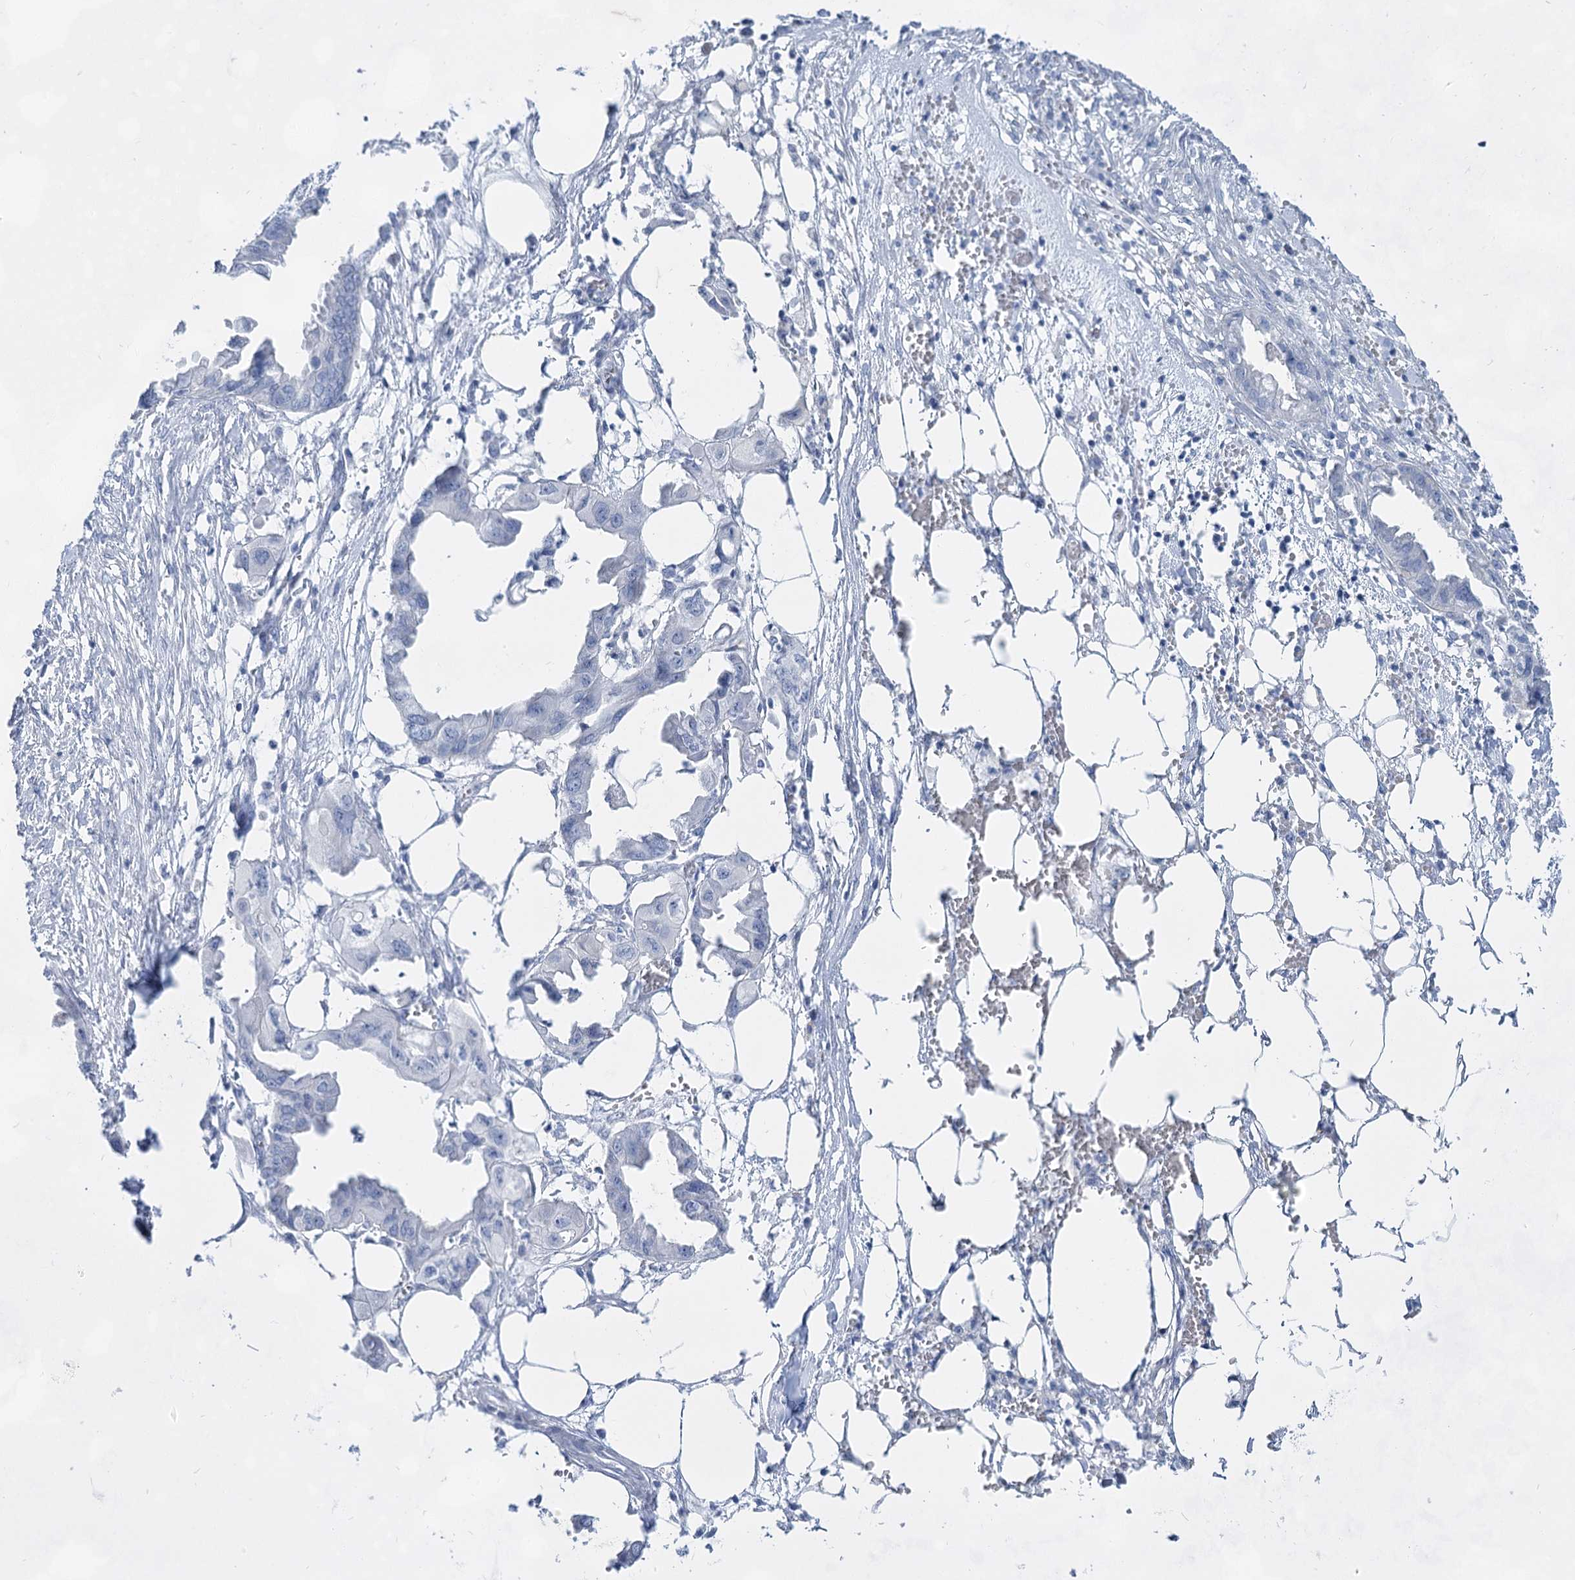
{"staining": {"intensity": "negative", "quantity": "none", "location": "none"}, "tissue": "endometrial cancer", "cell_type": "Tumor cells", "image_type": "cancer", "snomed": [{"axis": "morphology", "description": "Adenocarcinoma, NOS"}, {"axis": "morphology", "description": "Adenocarcinoma, metastatic, NOS"}, {"axis": "topography", "description": "Adipose tissue"}, {"axis": "topography", "description": "Endometrium"}], "caption": "The immunohistochemistry (IHC) image has no significant positivity in tumor cells of metastatic adenocarcinoma (endometrial) tissue.", "gene": "ACRV1", "patient": {"sex": "female", "age": 67}}